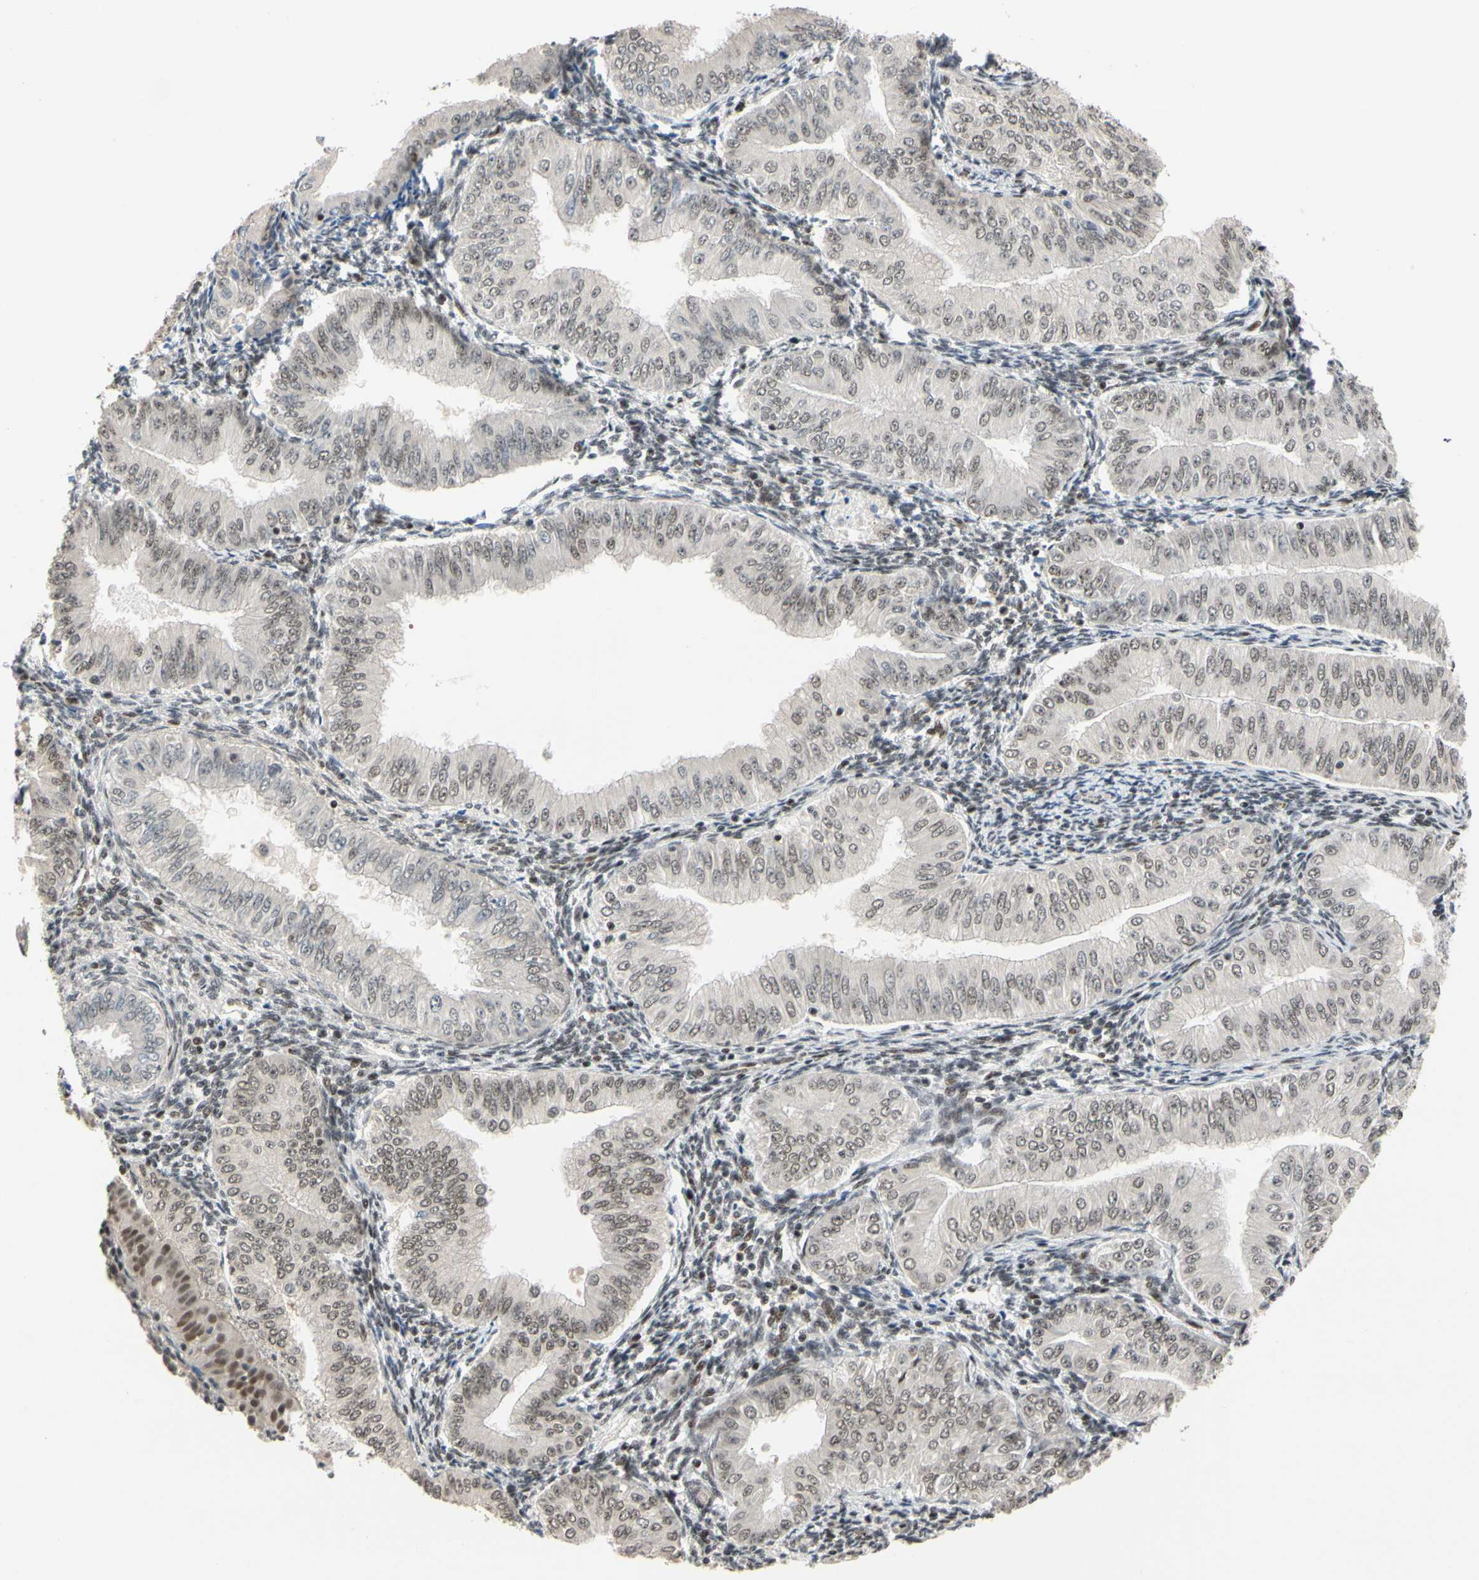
{"staining": {"intensity": "weak", "quantity": "25%-75%", "location": "nuclear"}, "tissue": "endometrial cancer", "cell_type": "Tumor cells", "image_type": "cancer", "snomed": [{"axis": "morphology", "description": "Normal tissue, NOS"}, {"axis": "morphology", "description": "Adenocarcinoma, NOS"}, {"axis": "topography", "description": "Endometrium"}], "caption": "Endometrial adenocarcinoma stained for a protein exhibits weak nuclear positivity in tumor cells.", "gene": "TAF4", "patient": {"sex": "female", "age": 53}}